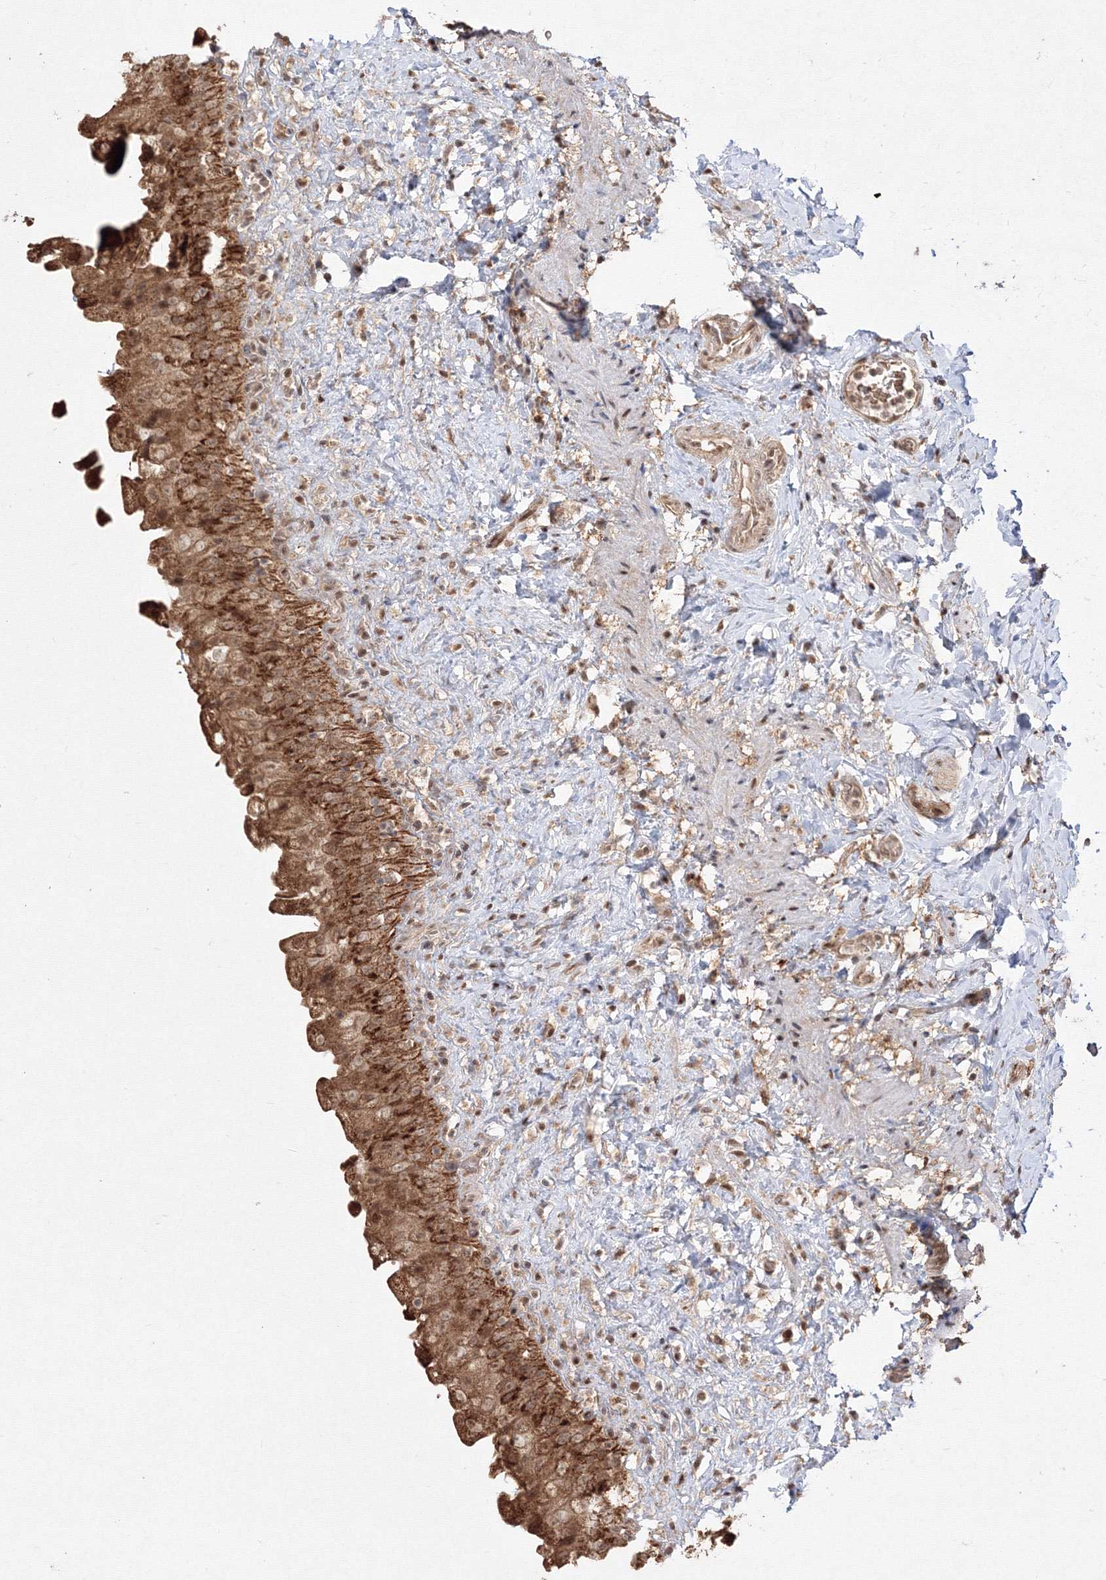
{"staining": {"intensity": "moderate", "quantity": ">75%", "location": "cytoplasmic/membranous"}, "tissue": "urinary bladder", "cell_type": "Urothelial cells", "image_type": "normal", "snomed": [{"axis": "morphology", "description": "Normal tissue, NOS"}, {"axis": "topography", "description": "Urinary bladder"}], "caption": "Urinary bladder stained for a protein demonstrates moderate cytoplasmic/membranous positivity in urothelial cells. (DAB (3,3'-diaminobenzidine) IHC with brightfield microscopy, high magnification).", "gene": "COPS4", "patient": {"sex": "female", "age": 27}}